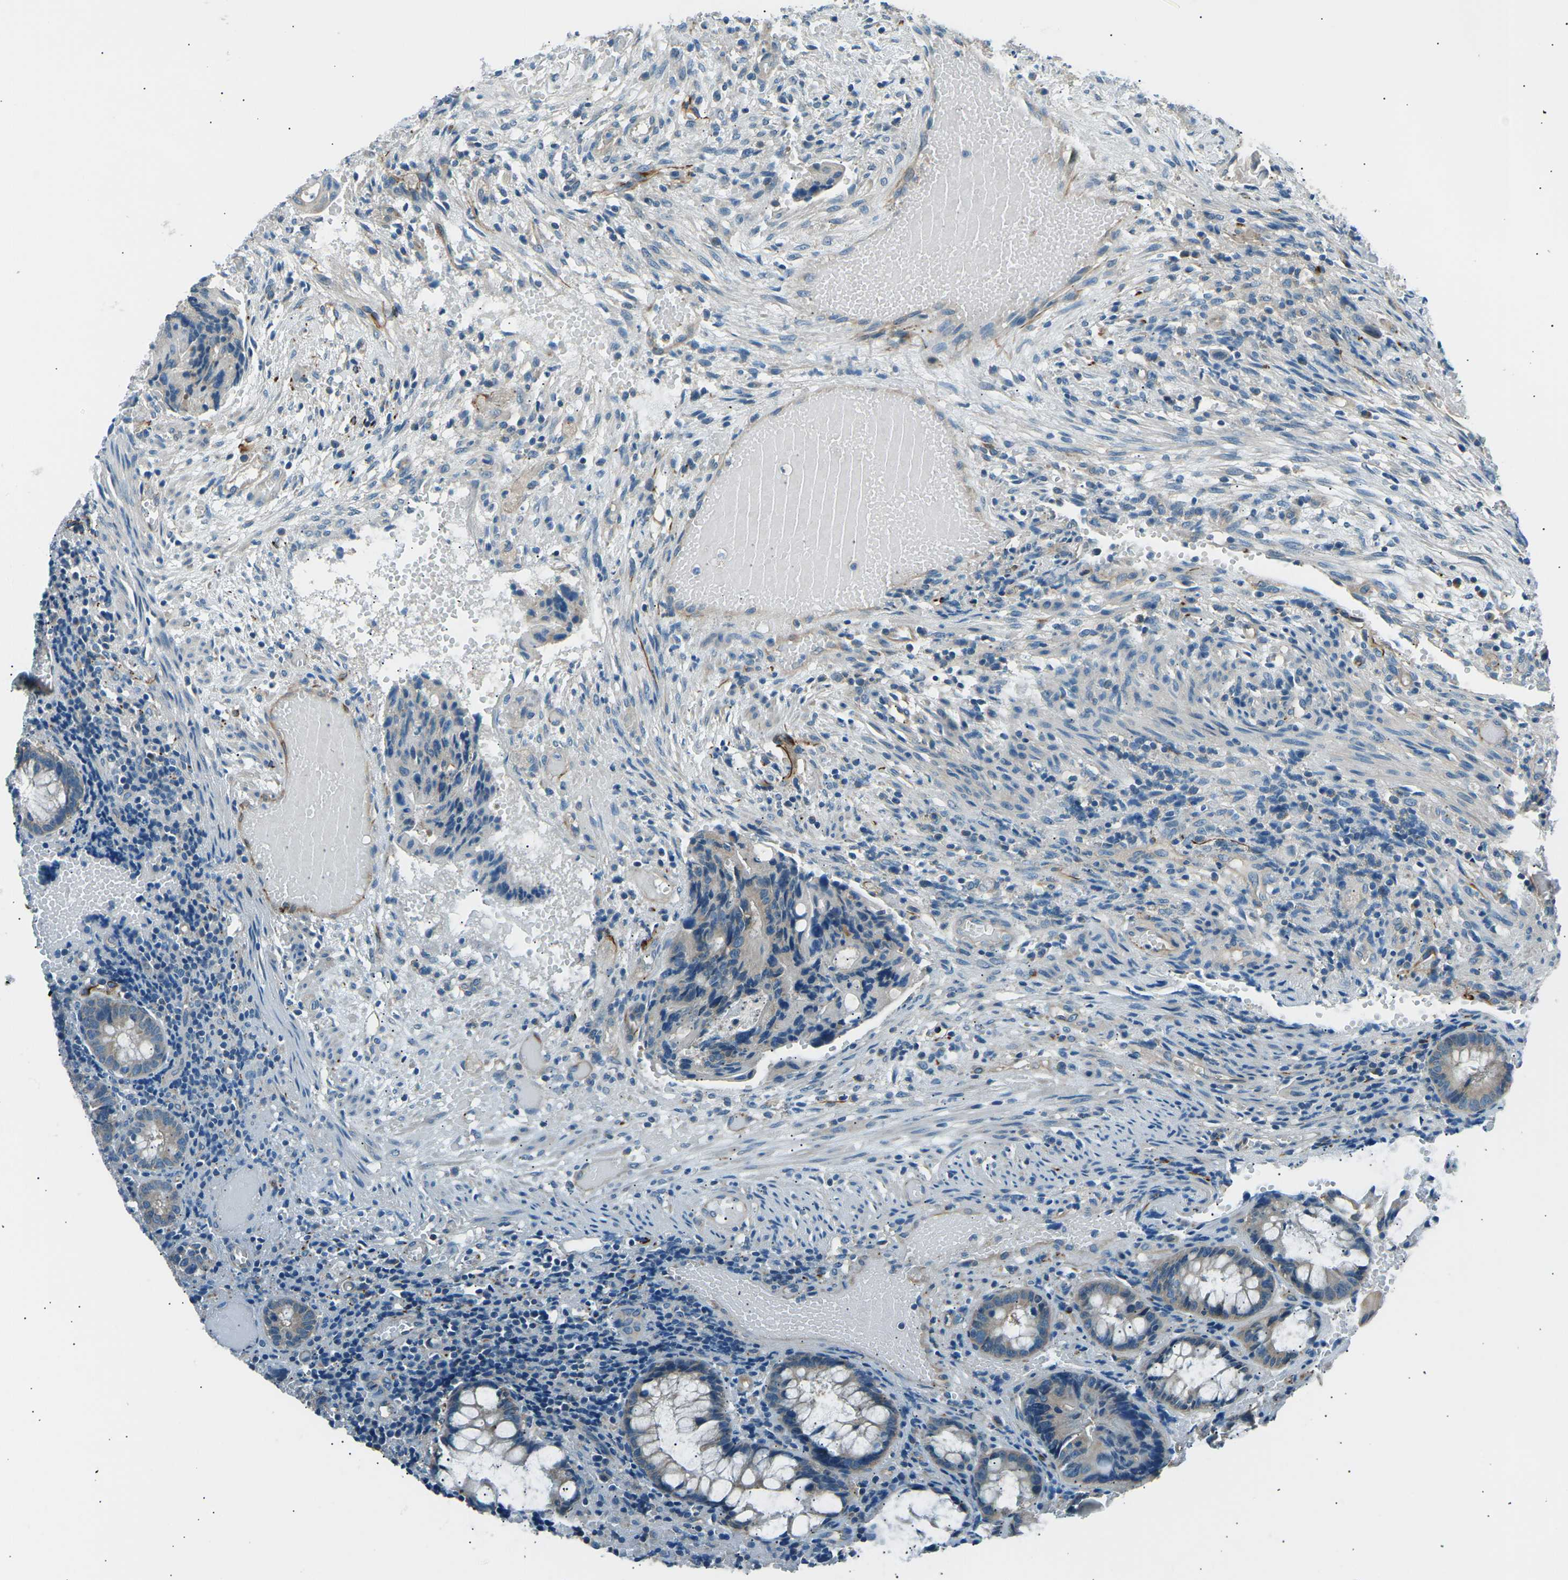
{"staining": {"intensity": "weak", "quantity": "<25%", "location": "cytoplasmic/membranous"}, "tissue": "colorectal cancer", "cell_type": "Tumor cells", "image_type": "cancer", "snomed": [{"axis": "morphology", "description": "Adenocarcinoma, NOS"}, {"axis": "topography", "description": "Colon"}], "caption": "IHC image of neoplastic tissue: human colorectal adenocarcinoma stained with DAB exhibits no significant protein staining in tumor cells.", "gene": "SLK", "patient": {"sex": "female", "age": 57}}